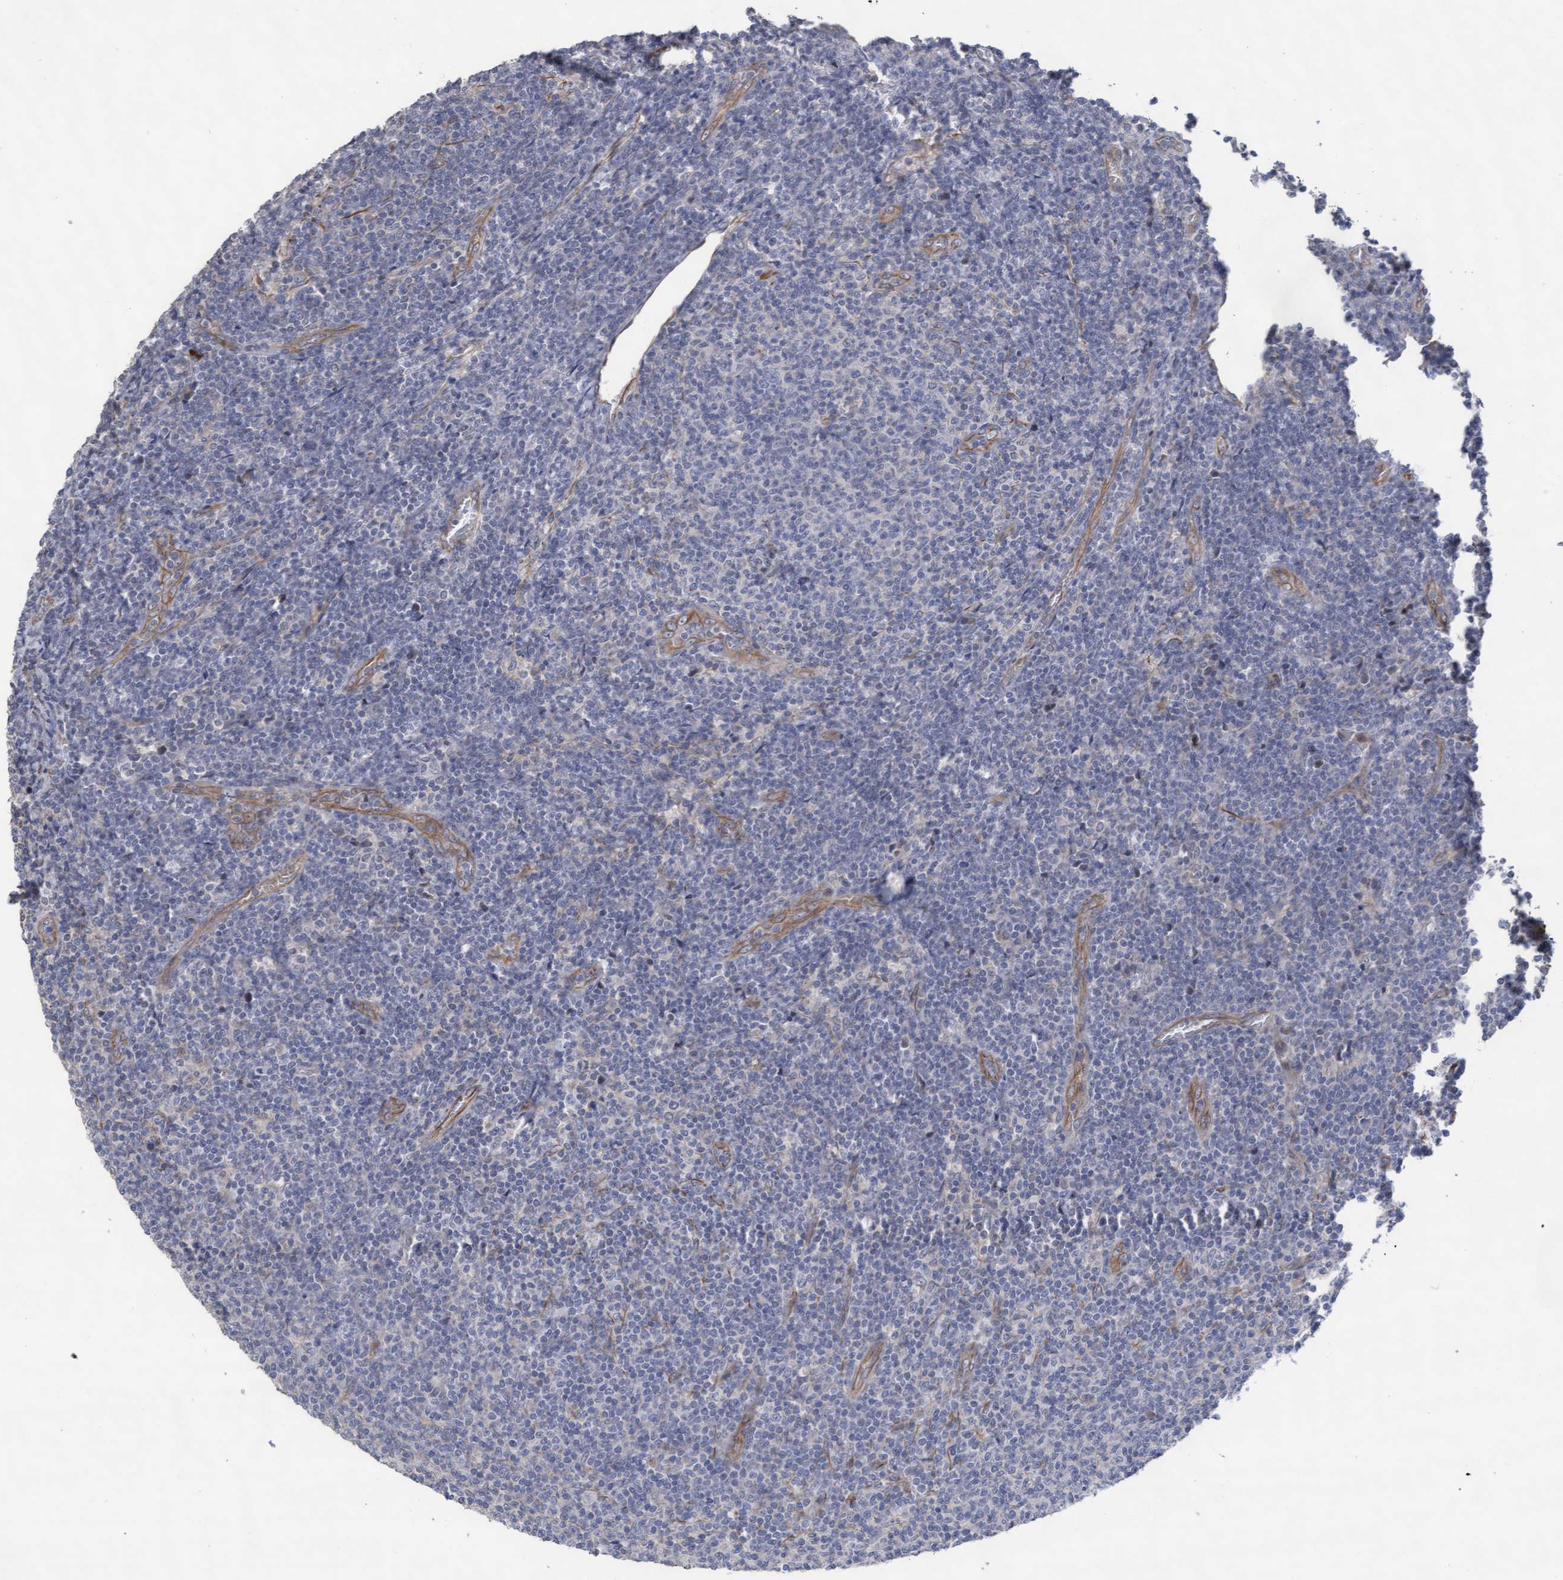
{"staining": {"intensity": "negative", "quantity": "none", "location": "none"}, "tissue": "lymphoma", "cell_type": "Tumor cells", "image_type": "cancer", "snomed": [{"axis": "morphology", "description": "Malignant lymphoma, non-Hodgkin's type, Low grade"}, {"axis": "topography", "description": "Lymph node"}], "caption": "A histopathology image of human malignant lymphoma, non-Hodgkin's type (low-grade) is negative for staining in tumor cells.", "gene": "KRT24", "patient": {"sex": "male", "age": 66}}